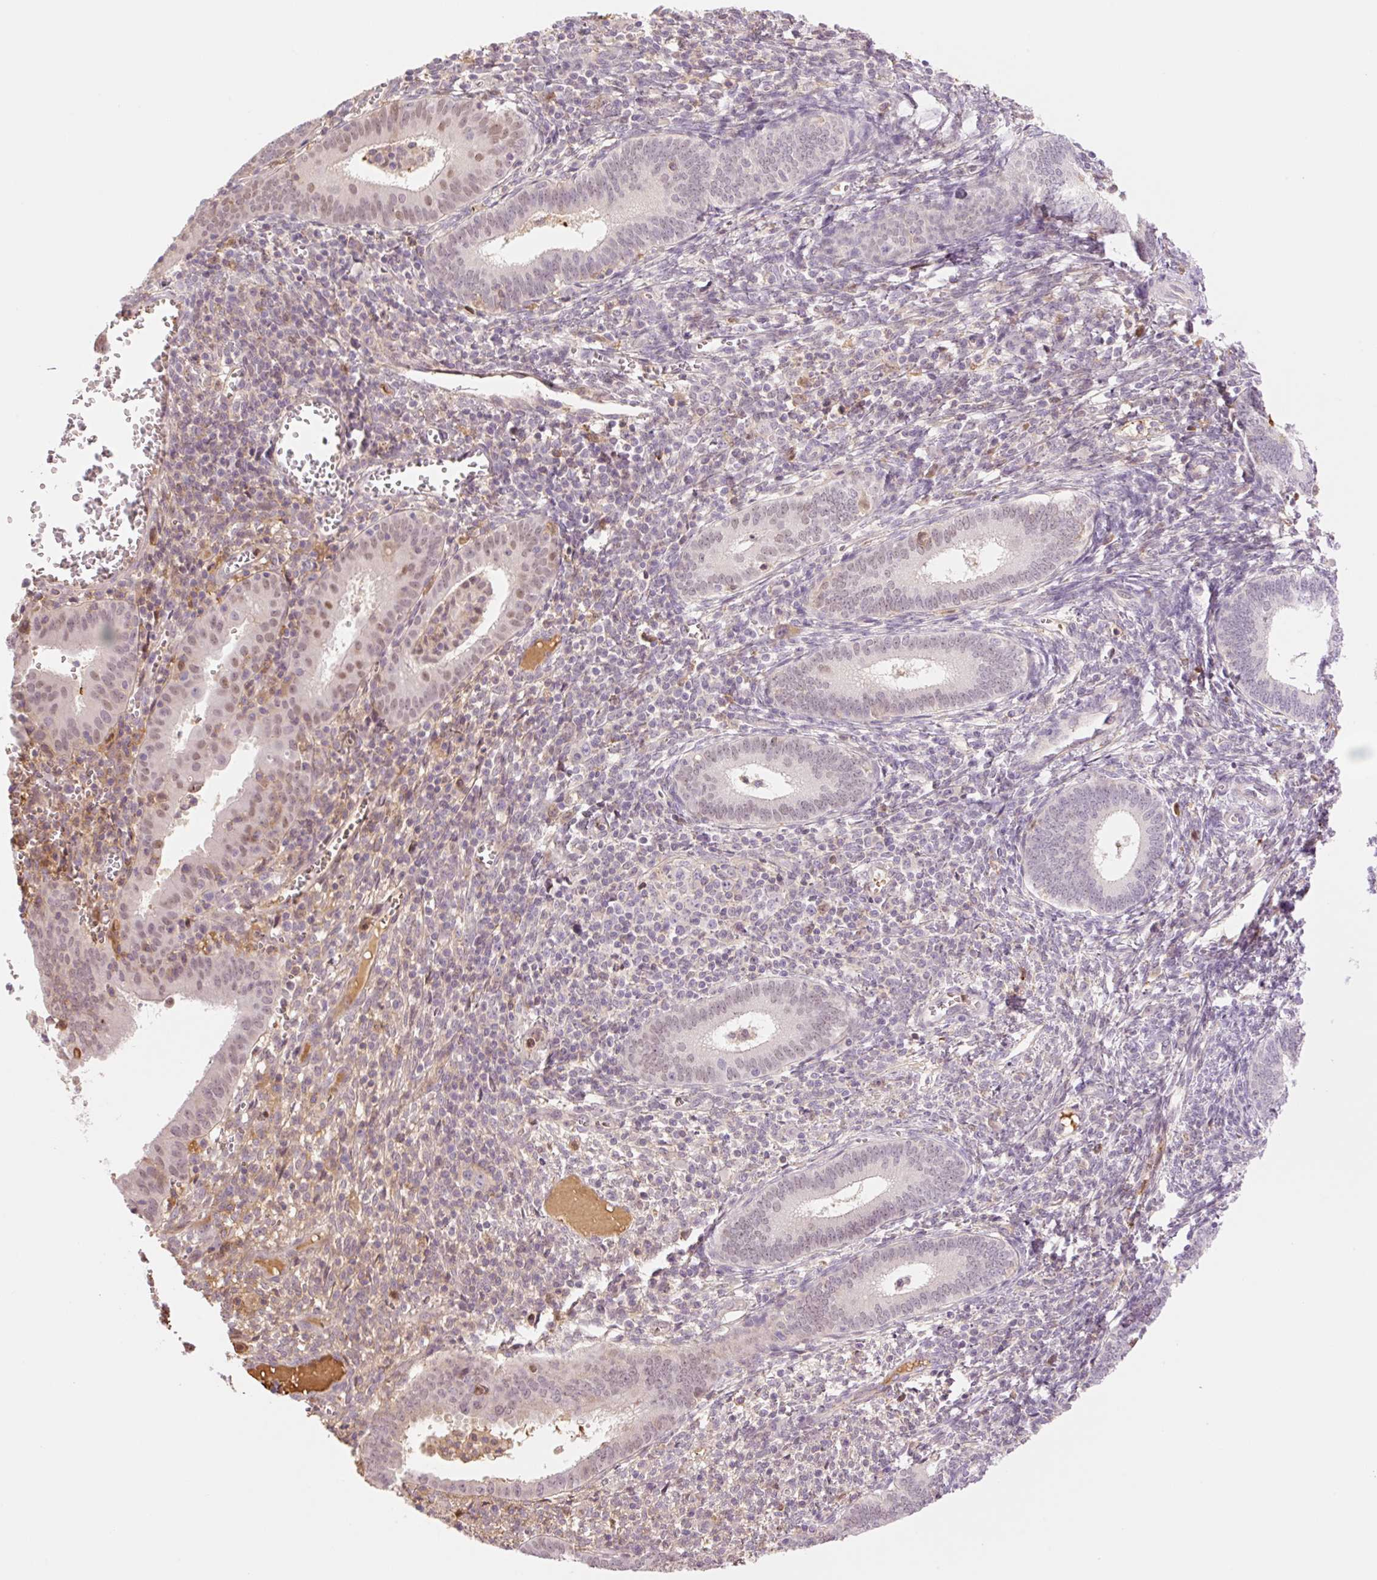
{"staining": {"intensity": "weak", "quantity": "<25%", "location": "nuclear"}, "tissue": "endometrium", "cell_type": "Cells in endometrial stroma", "image_type": "normal", "snomed": [{"axis": "morphology", "description": "Normal tissue, NOS"}, {"axis": "topography", "description": "Endometrium"}], "caption": "DAB (3,3'-diaminobenzidine) immunohistochemical staining of normal human endometrium demonstrates no significant expression in cells in endometrial stroma.", "gene": "HEBP1", "patient": {"sex": "female", "age": 41}}